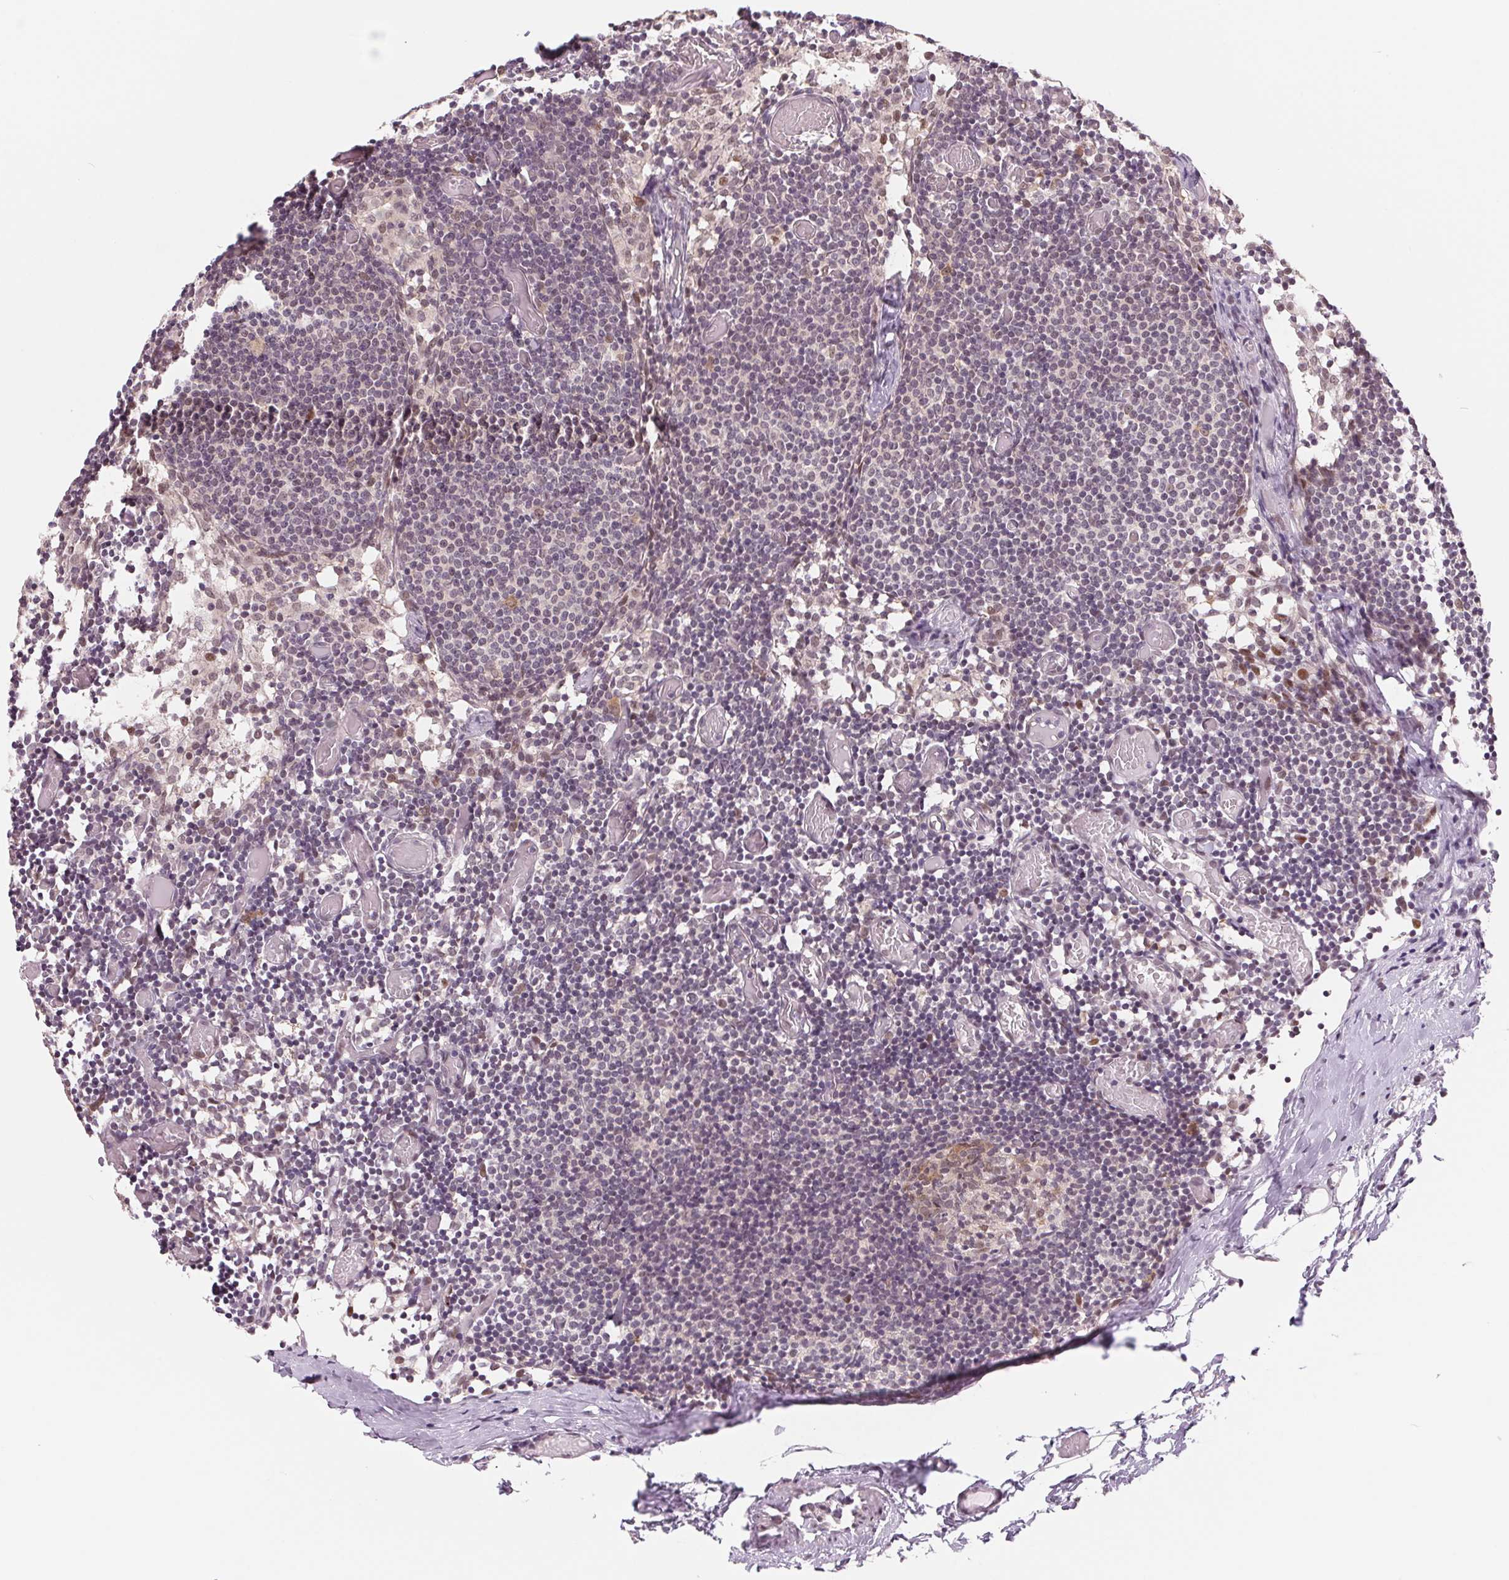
{"staining": {"intensity": "moderate", "quantity": "<25%", "location": "cytoplasmic/membranous,nuclear"}, "tissue": "lymph node", "cell_type": "Germinal center cells", "image_type": "normal", "snomed": [{"axis": "morphology", "description": "Normal tissue, NOS"}, {"axis": "topography", "description": "Lymph node"}], "caption": "An immunohistochemistry (IHC) micrograph of normal tissue is shown. Protein staining in brown shows moderate cytoplasmic/membranous,nuclear positivity in lymph node within germinal center cells. (Brightfield microscopy of DAB IHC at high magnification).", "gene": "DNAJB6", "patient": {"sex": "female", "age": 41}}